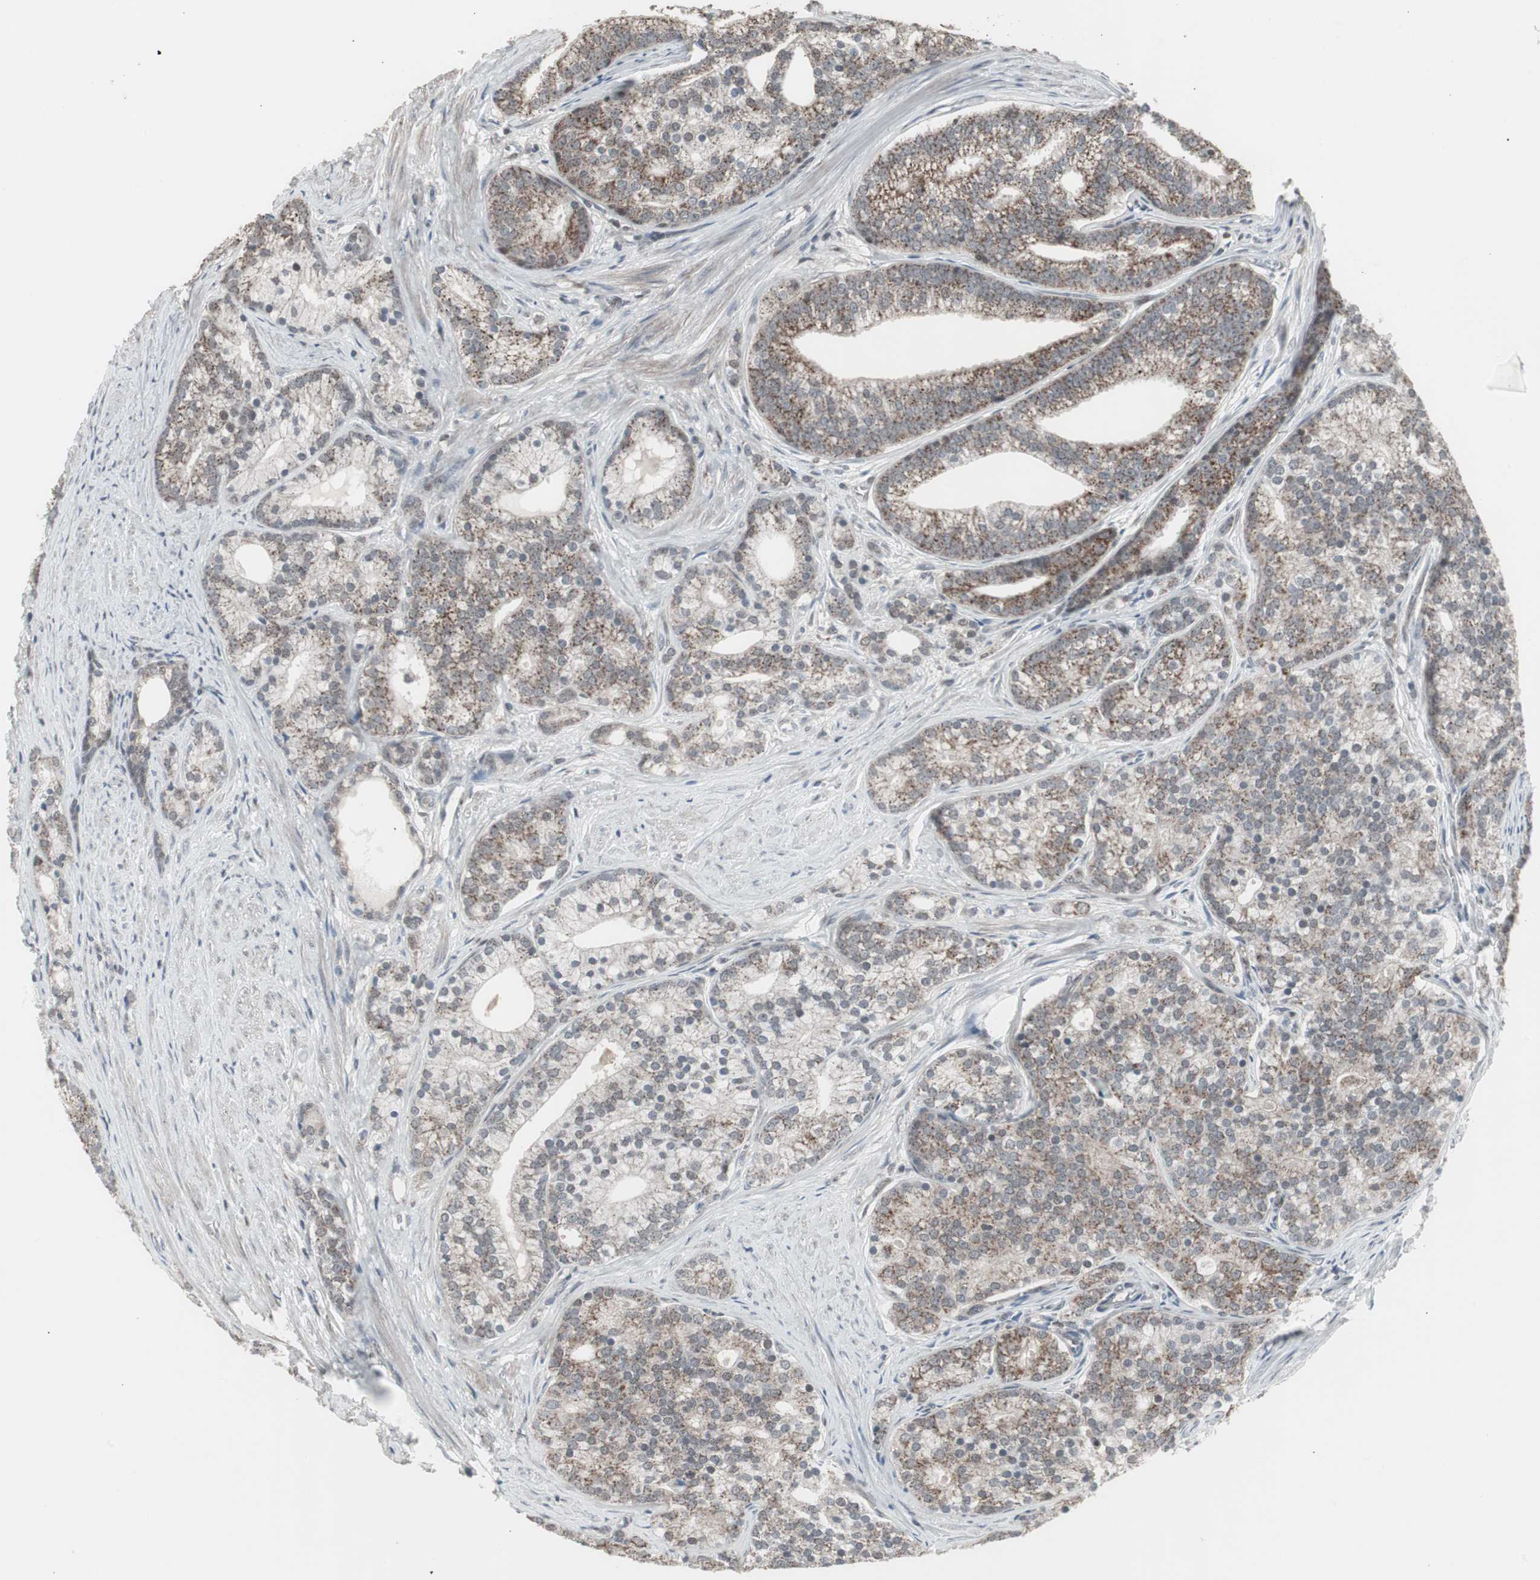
{"staining": {"intensity": "moderate", "quantity": "25%-75%", "location": "cytoplasmic/membranous"}, "tissue": "prostate cancer", "cell_type": "Tumor cells", "image_type": "cancer", "snomed": [{"axis": "morphology", "description": "Adenocarcinoma, Low grade"}, {"axis": "topography", "description": "Prostate"}], "caption": "The micrograph demonstrates staining of prostate cancer (low-grade adenocarcinoma), revealing moderate cytoplasmic/membranous protein staining (brown color) within tumor cells. (brown staining indicates protein expression, while blue staining denotes nuclei).", "gene": "RXRA", "patient": {"sex": "male", "age": 71}}